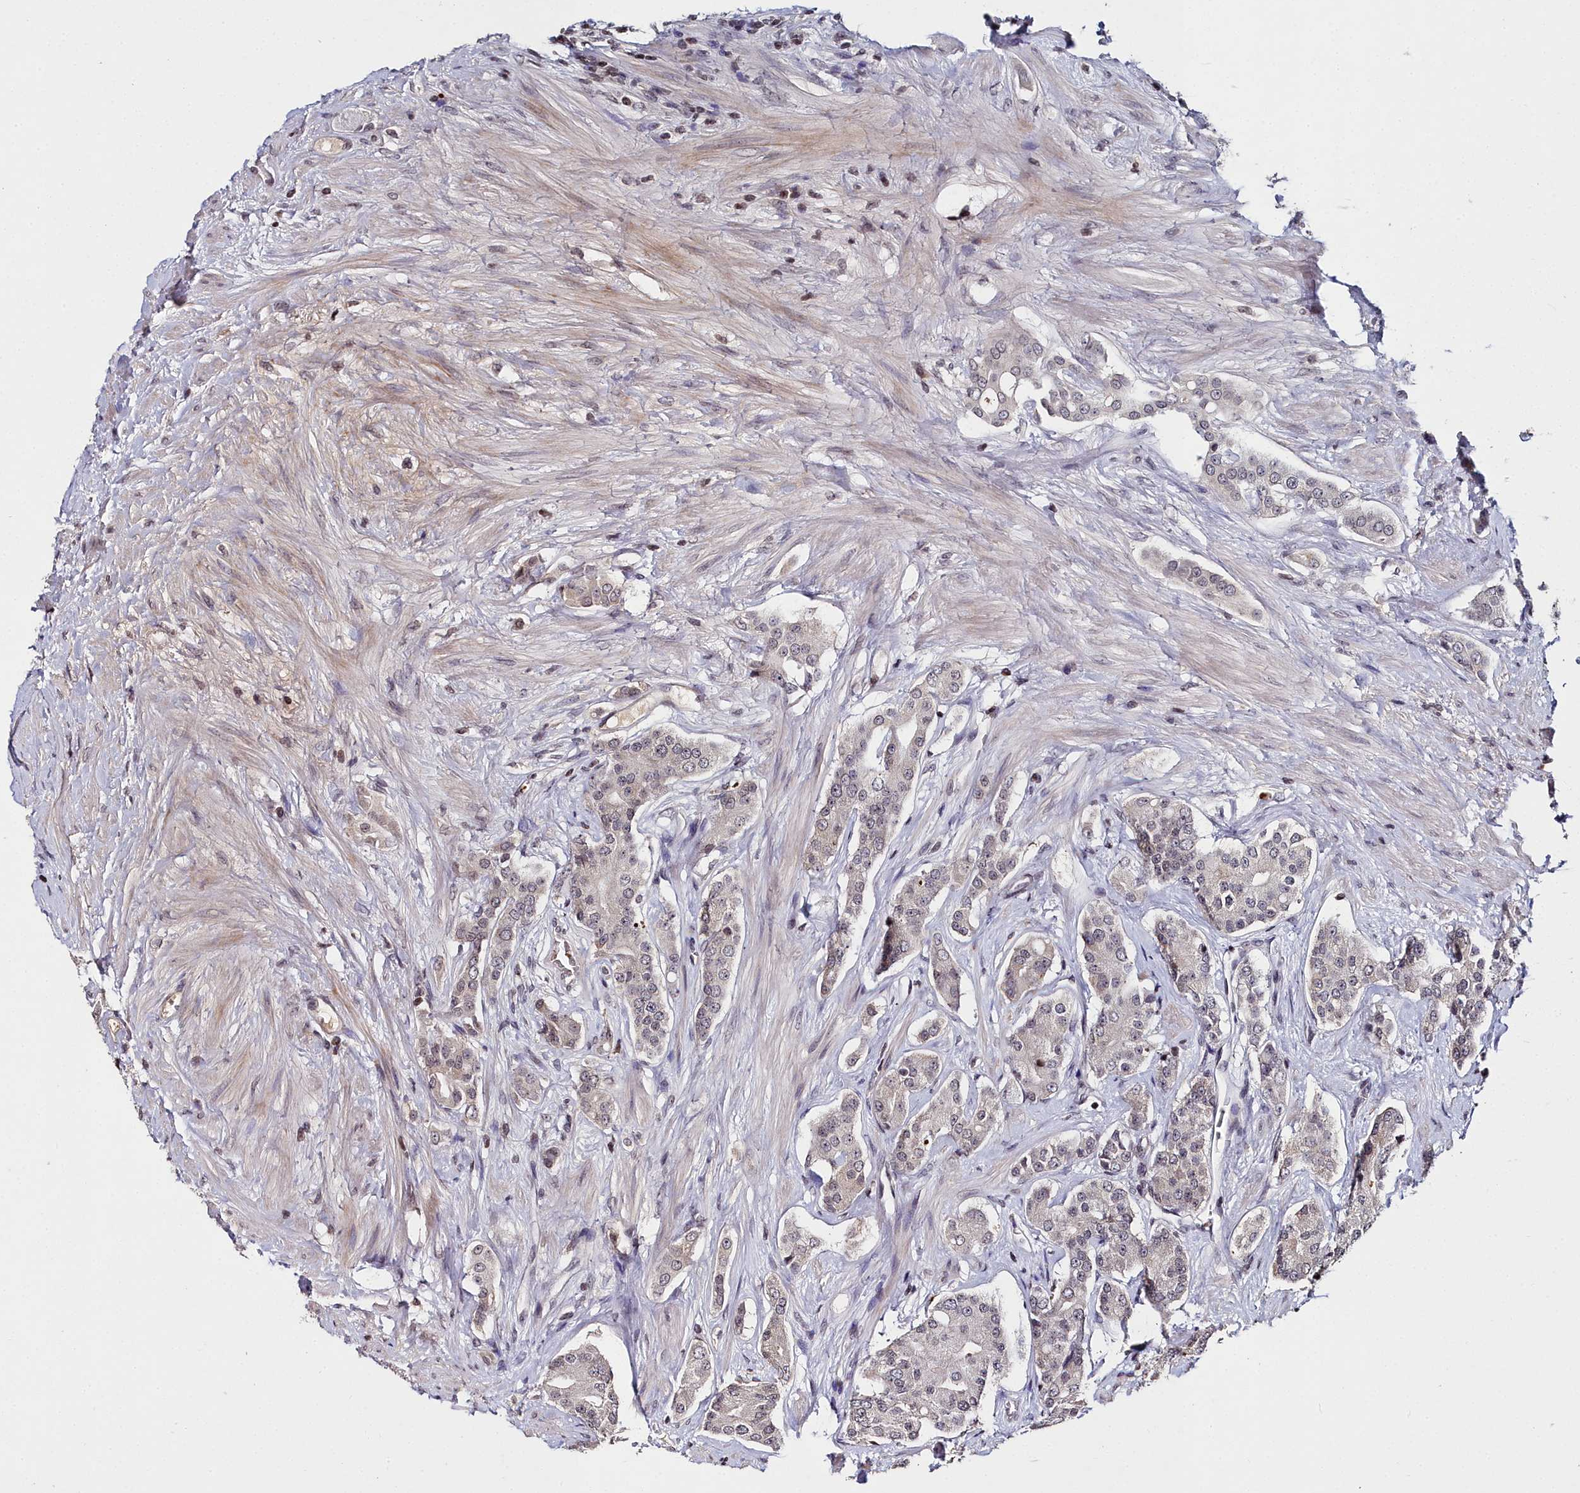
{"staining": {"intensity": "negative", "quantity": "none", "location": "none"}, "tissue": "prostate cancer", "cell_type": "Tumor cells", "image_type": "cancer", "snomed": [{"axis": "morphology", "description": "Adenocarcinoma, High grade"}, {"axis": "topography", "description": "Prostate"}], "caption": "High power microscopy micrograph of an immunohistochemistry (IHC) image of high-grade adenocarcinoma (prostate), revealing no significant expression in tumor cells. (DAB (3,3'-diaminobenzidine) IHC visualized using brightfield microscopy, high magnification).", "gene": "FZD4", "patient": {"sex": "male", "age": 71}}